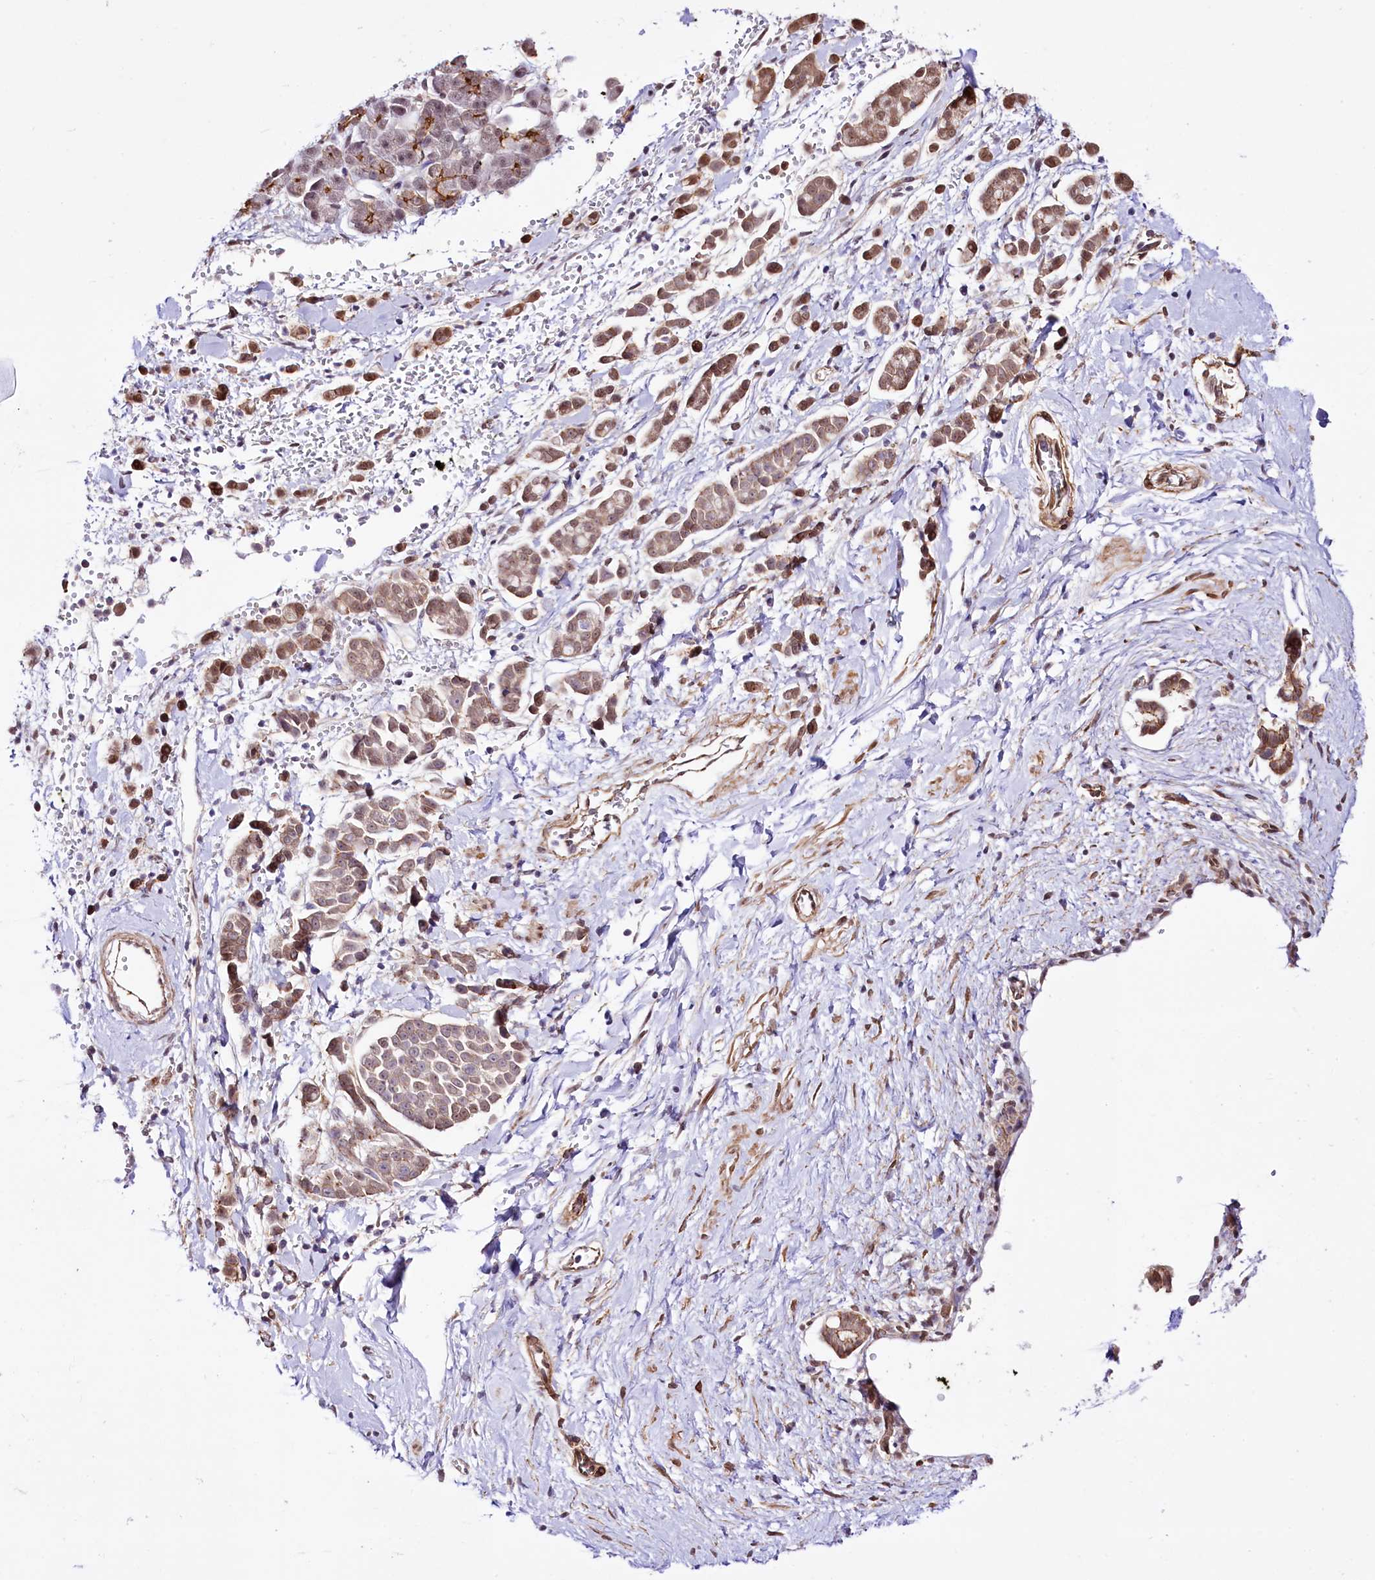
{"staining": {"intensity": "weak", "quantity": ">75%", "location": "cytoplasmic/membranous"}, "tissue": "pancreatic cancer", "cell_type": "Tumor cells", "image_type": "cancer", "snomed": [{"axis": "morphology", "description": "Normal tissue, NOS"}, {"axis": "morphology", "description": "Adenocarcinoma, NOS"}, {"axis": "topography", "description": "Pancreas"}], "caption": "This is a micrograph of IHC staining of pancreatic cancer, which shows weak staining in the cytoplasmic/membranous of tumor cells.", "gene": "ST7", "patient": {"sex": "female", "age": 64}}